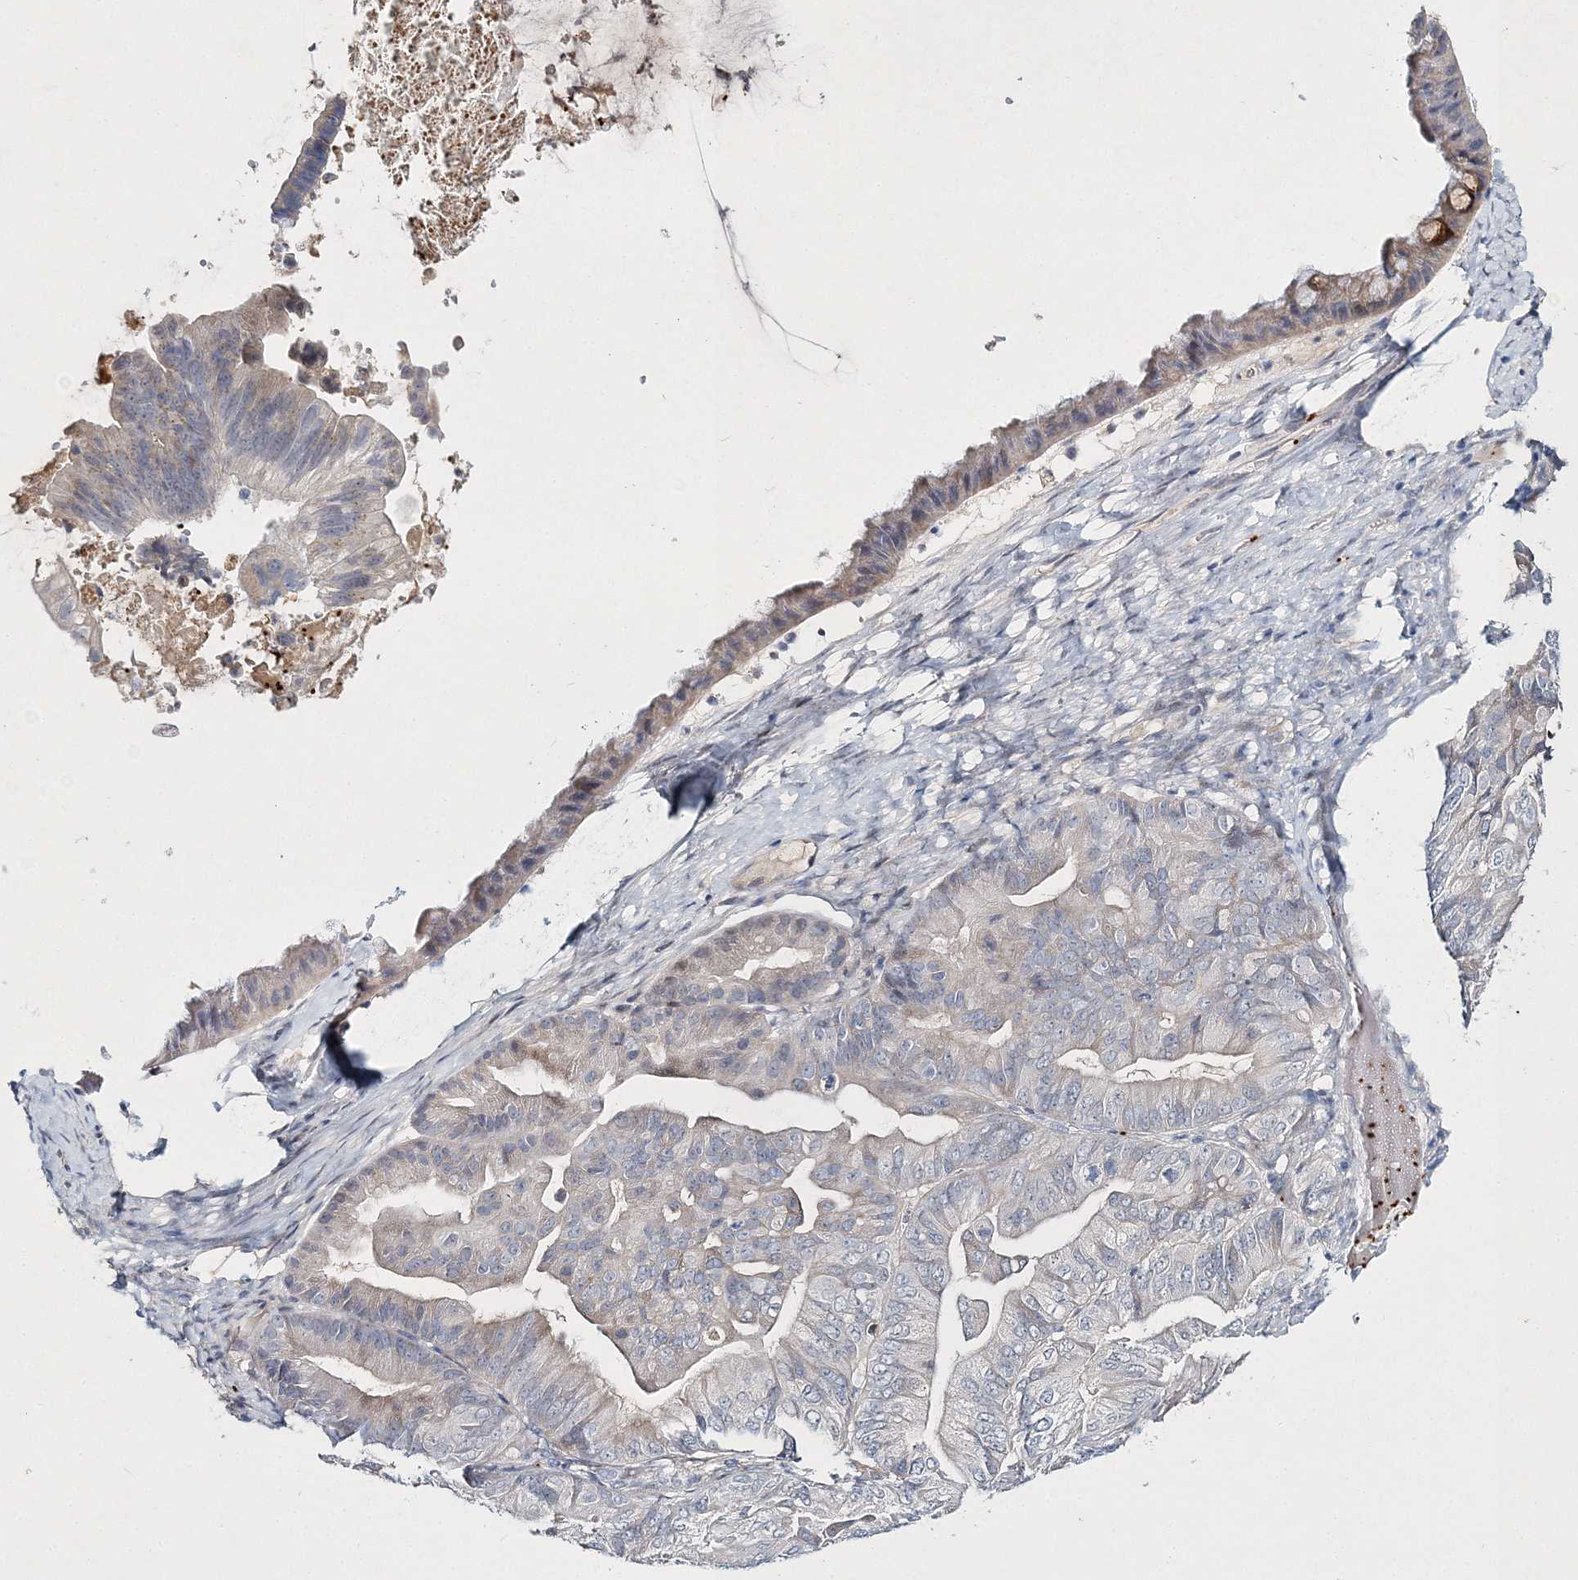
{"staining": {"intensity": "negative", "quantity": "none", "location": "none"}, "tissue": "ovarian cancer", "cell_type": "Tumor cells", "image_type": "cancer", "snomed": [{"axis": "morphology", "description": "Cystadenocarcinoma, mucinous, NOS"}, {"axis": "topography", "description": "Ovary"}], "caption": "Tumor cells show no significant positivity in ovarian cancer.", "gene": "MYOZ2", "patient": {"sex": "female", "age": 61}}